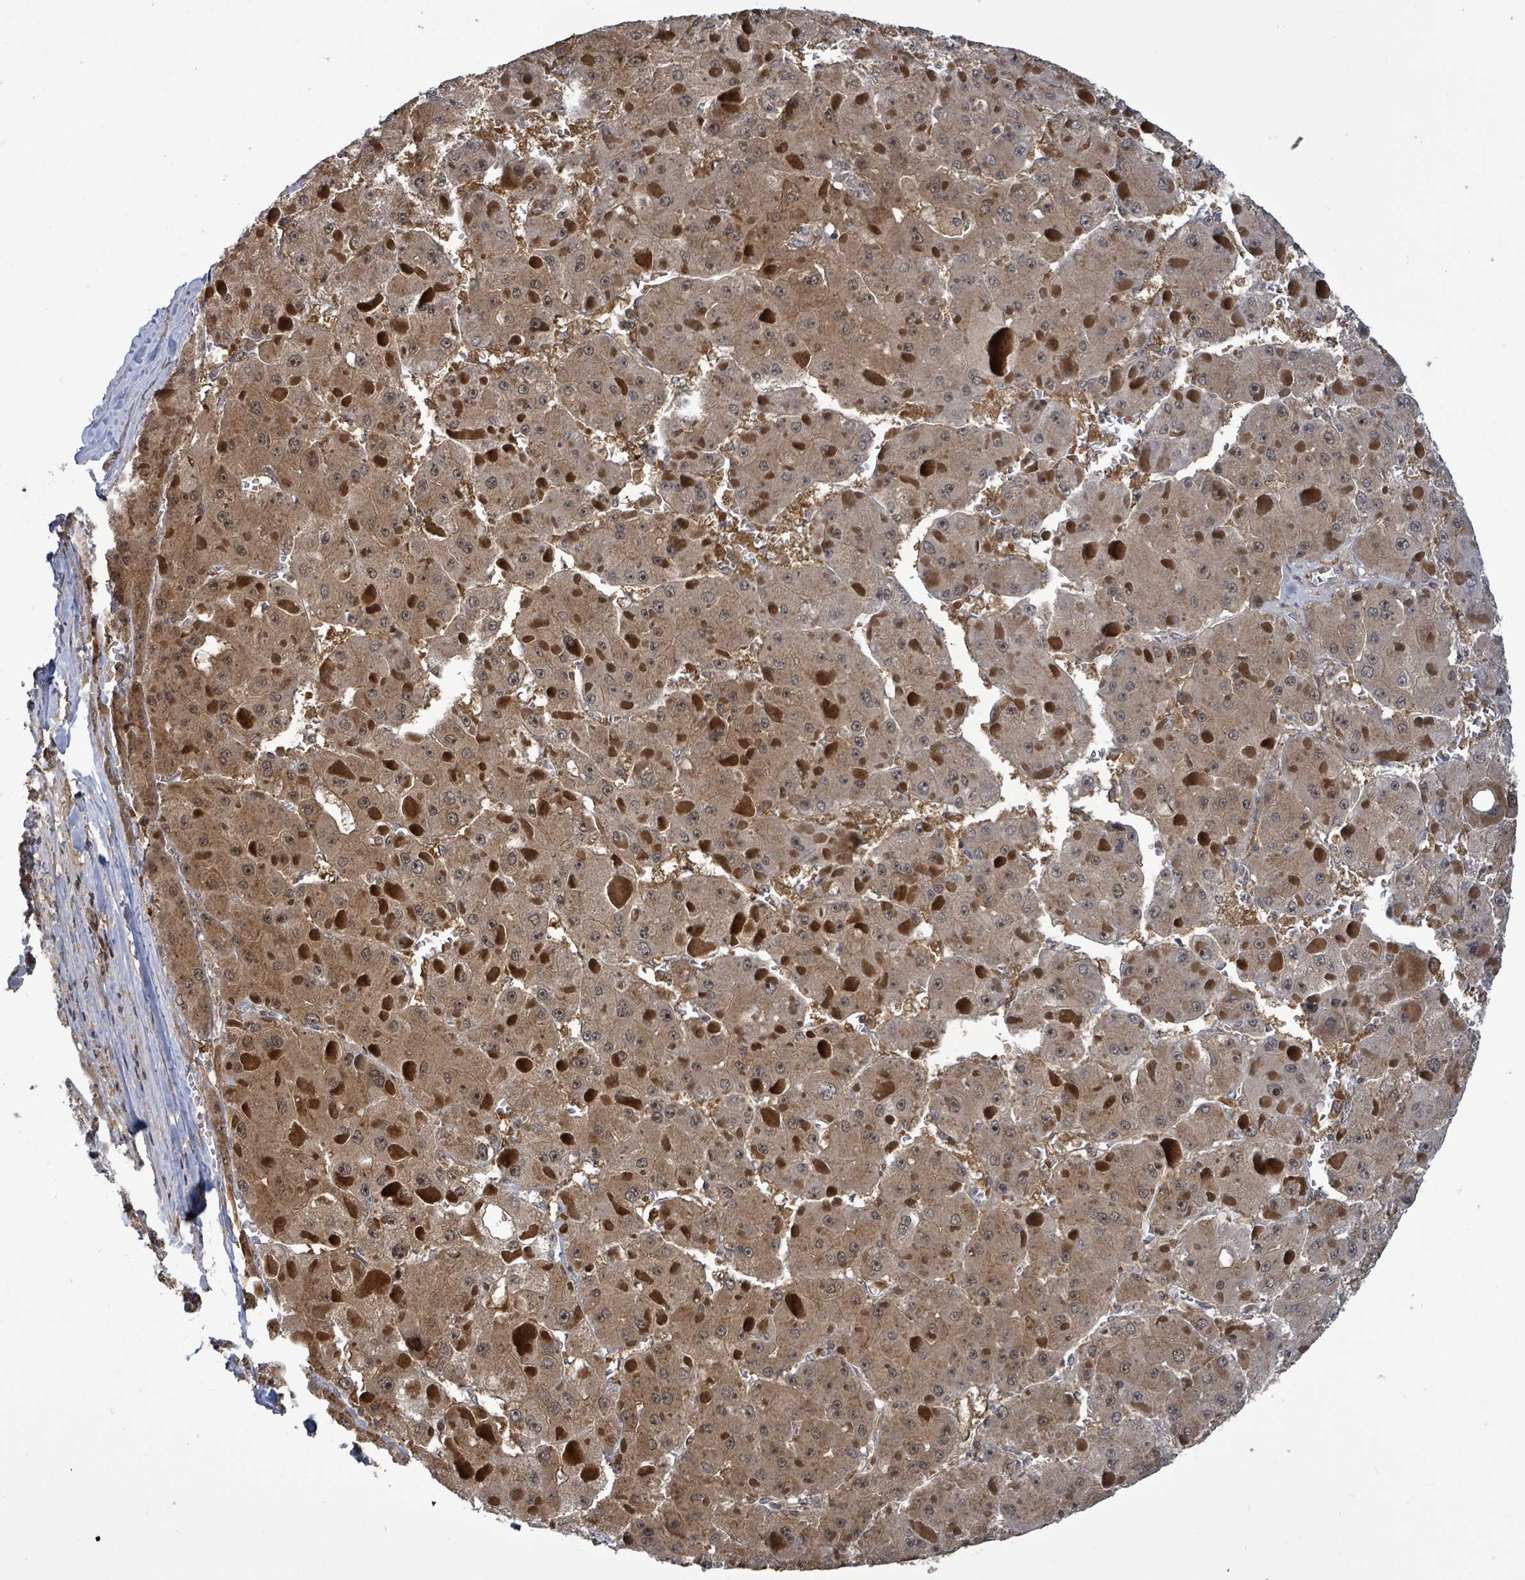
{"staining": {"intensity": "moderate", "quantity": ">75%", "location": "cytoplasmic/membranous"}, "tissue": "liver cancer", "cell_type": "Tumor cells", "image_type": "cancer", "snomed": [{"axis": "morphology", "description": "Carcinoma, Hepatocellular, NOS"}, {"axis": "topography", "description": "Liver"}], "caption": "Immunohistochemistry histopathology image of neoplastic tissue: hepatocellular carcinoma (liver) stained using IHC demonstrates medium levels of moderate protein expression localized specifically in the cytoplasmic/membranous of tumor cells, appearing as a cytoplasmic/membranous brown color.", "gene": "FBXO6", "patient": {"sex": "female", "age": 73}}